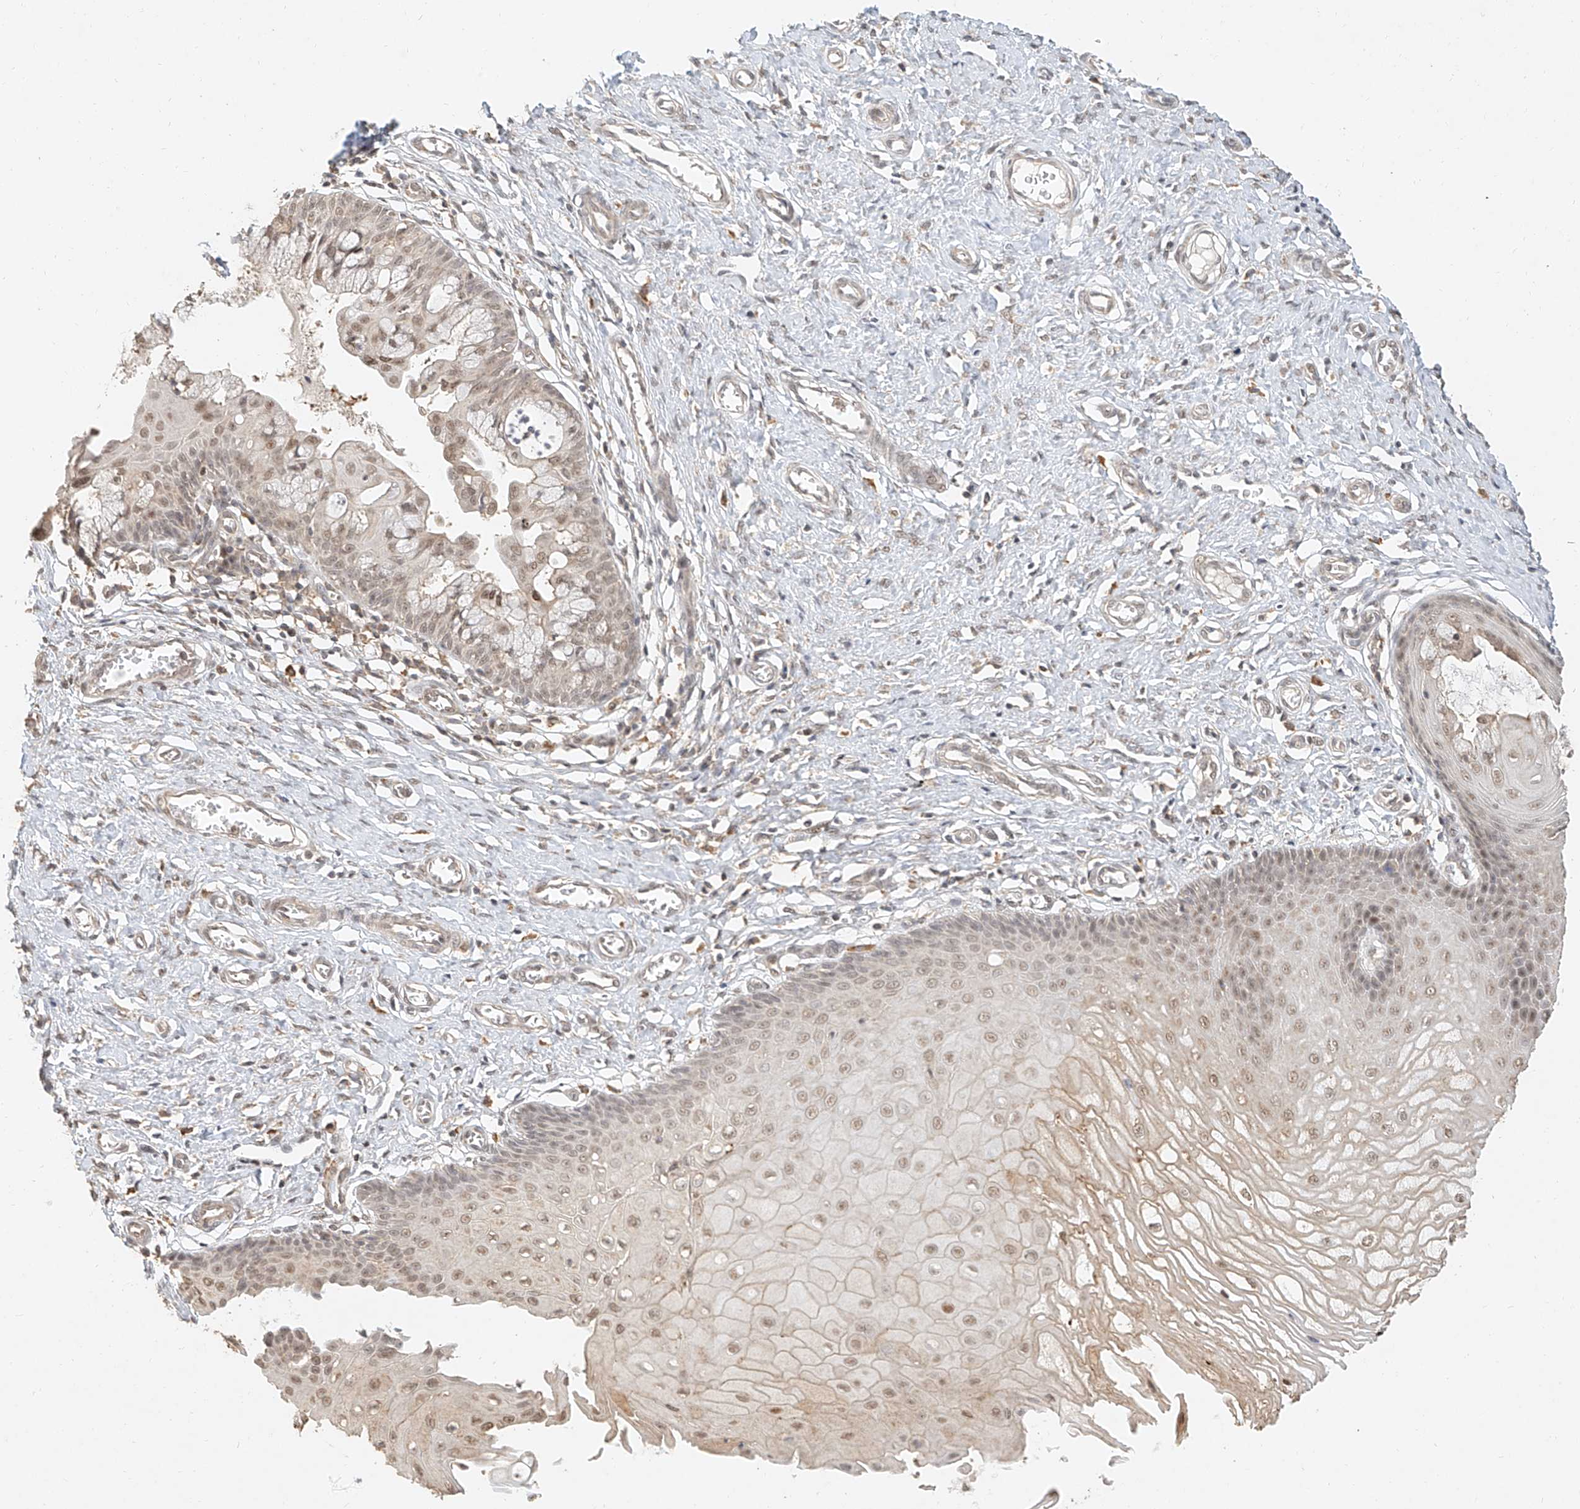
{"staining": {"intensity": "moderate", "quantity": "25%-75%", "location": "cytoplasmic/membranous,nuclear"}, "tissue": "cervix", "cell_type": "Glandular cells", "image_type": "normal", "snomed": [{"axis": "morphology", "description": "Normal tissue, NOS"}, {"axis": "topography", "description": "Cervix"}], "caption": "Immunohistochemical staining of benign human cervix displays medium levels of moderate cytoplasmic/membranous,nuclear staining in approximately 25%-75% of glandular cells.", "gene": "CXorf58", "patient": {"sex": "female", "age": 55}}